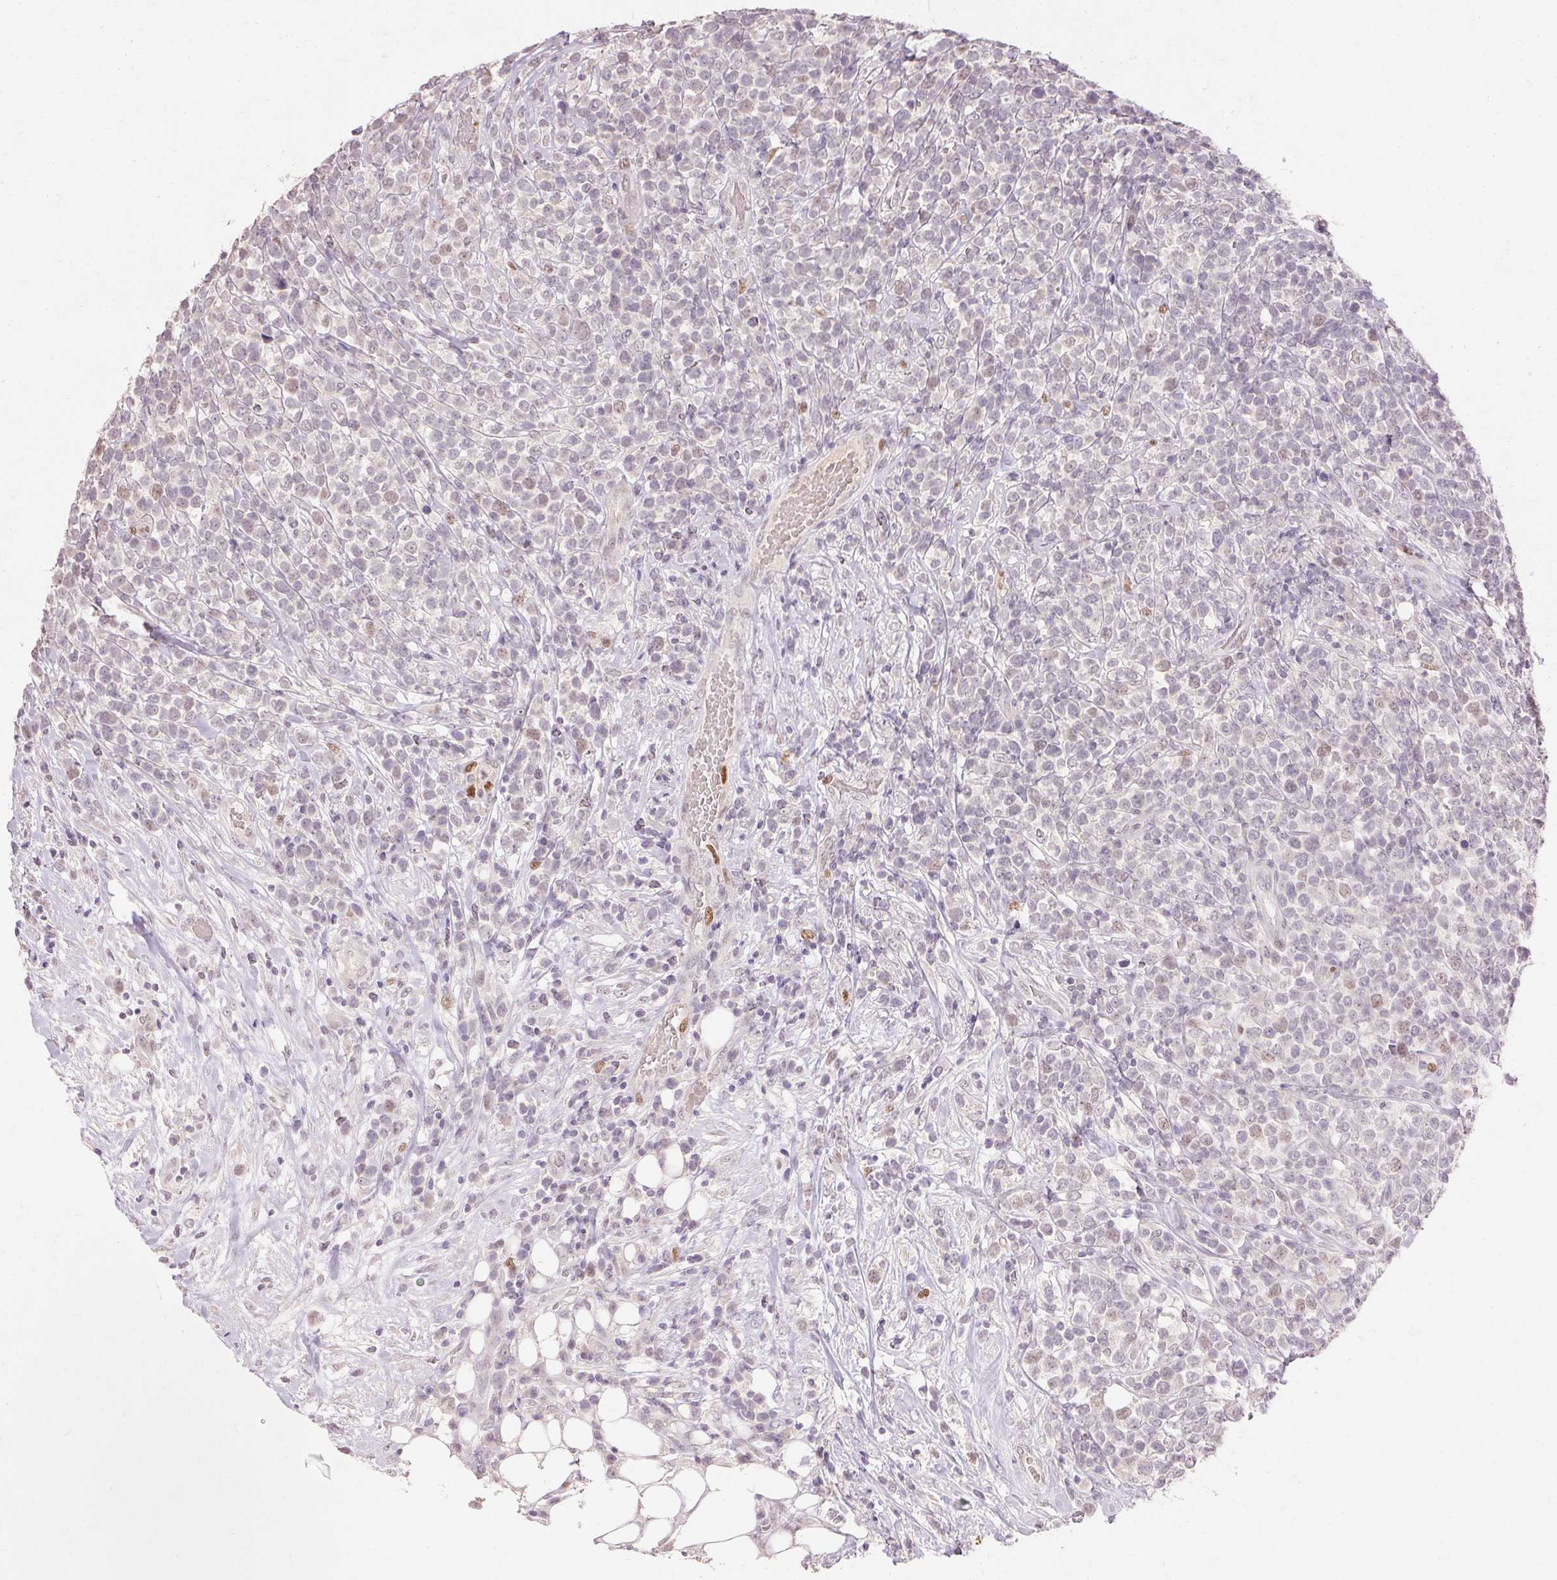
{"staining": {"intensity": "negative", "quantity": "none", "location": "none"}, "tissue": "lymphoma", "cell_type": "Tumor cells", "image_type": "cancer", "snomed": [{"axis": "morphology", "description": "Malignant lymphoma, non-Hodgkin's type, High grade"}, {"axis": "topography", "description": "Soft tissue"}], "caption": "Human high-grade malignant lymphoma, non-Hodgkin's type stained for a protein using IHC exhibits no staining in tumor cells.", "gene": "SKP2", "patient": {"sex": "female", "age": 56}}